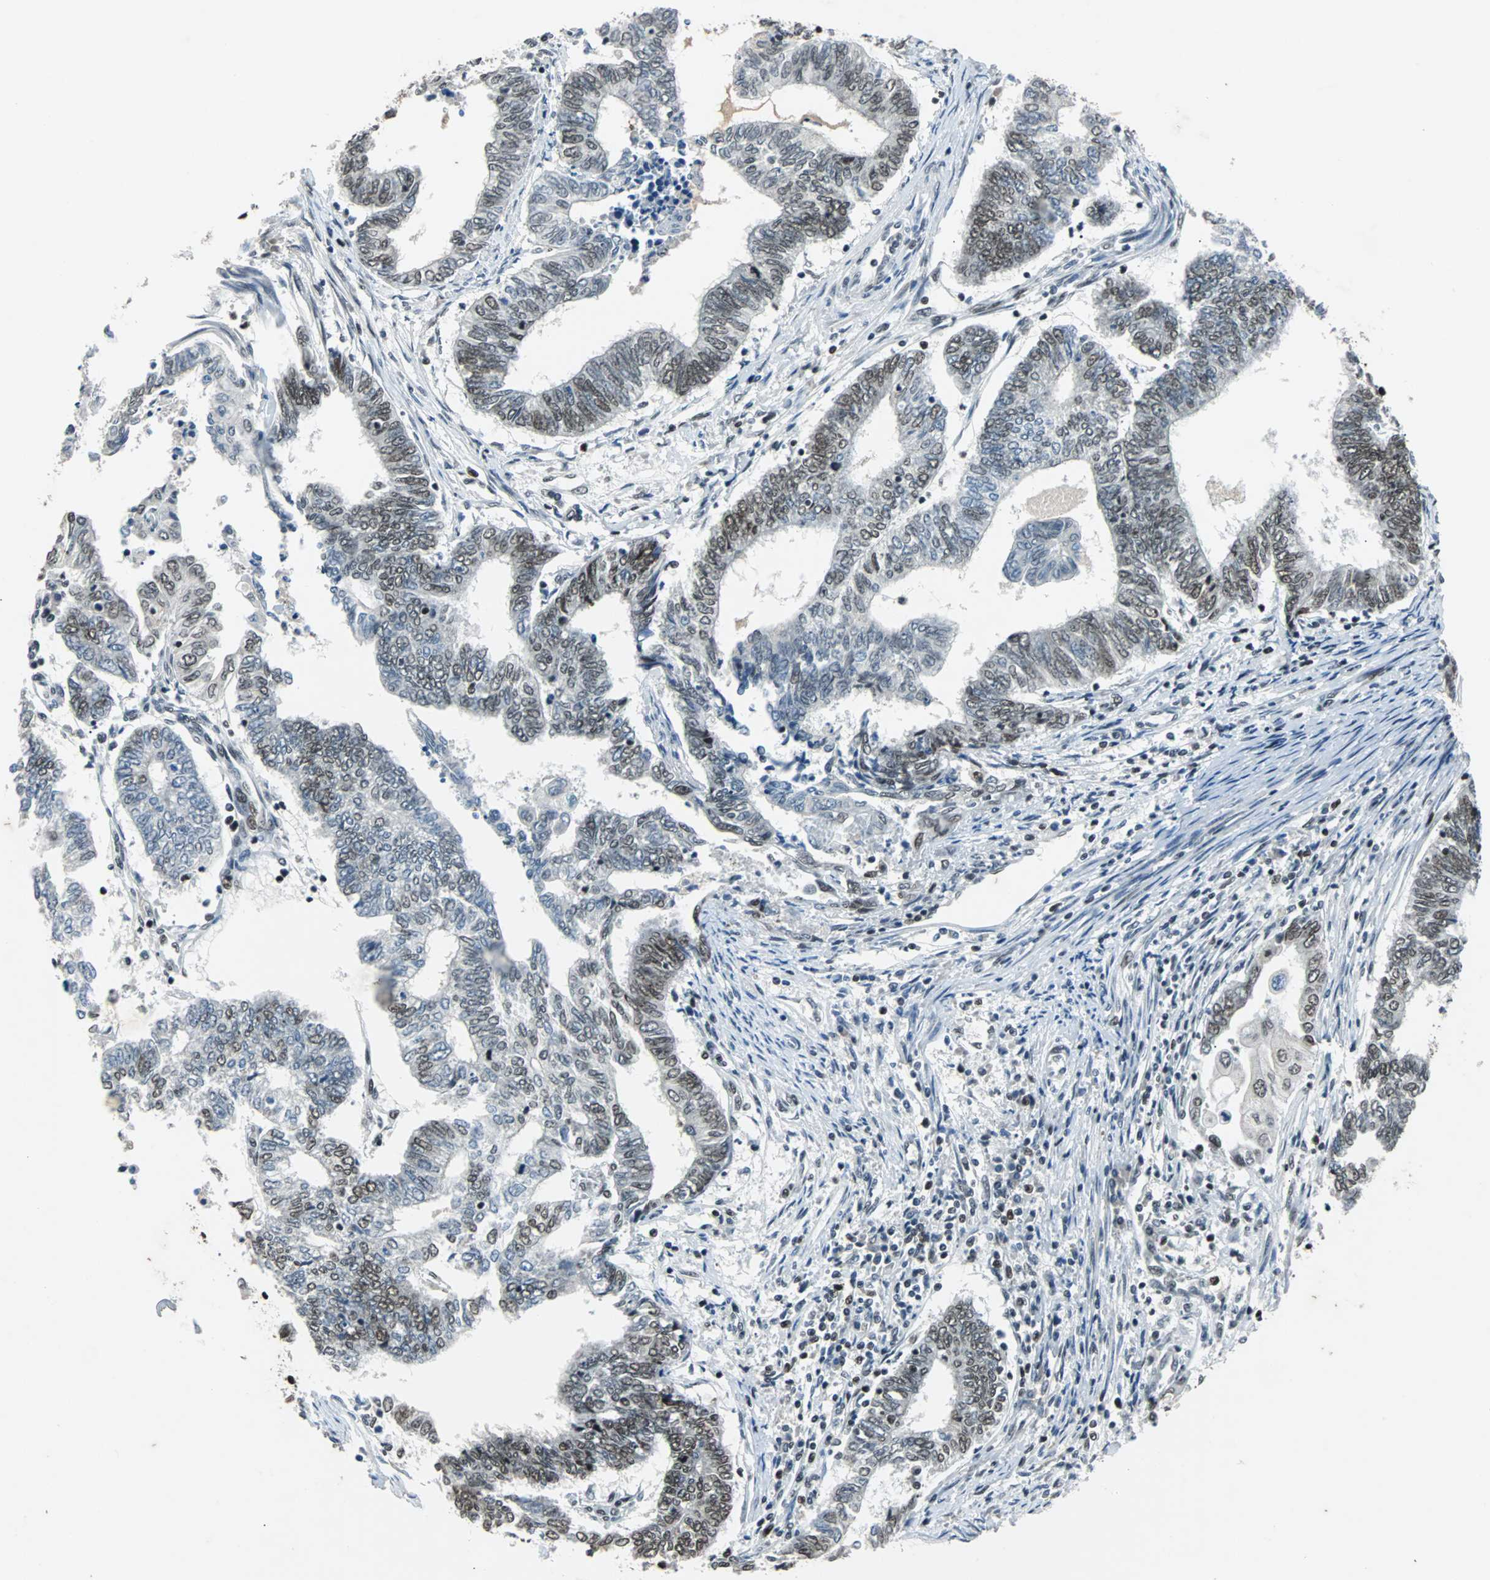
{"staining": {"intensity": "moderate", "quantity": "25%-75%", "location": "nuclear"}, "tissue": "endometrial cancer", "cell_type": "Tumor cells", "image_type": "cancer", "snomed": [{"axis": "morphology", "description": "Adenocarcinoma, NOS"}, {"axis": "topography", "description": "Uterus"}, {"axis": "topography", "description": "Endometrium"}], "caption": "The histopathology image exhibits a brown stain indicating the presence of a protein in the nuclear of tumor cells in adenocarcinoma (endometrial).", "gene": "GATAD2A", "patient": {"sex": "female", "age": 70}}